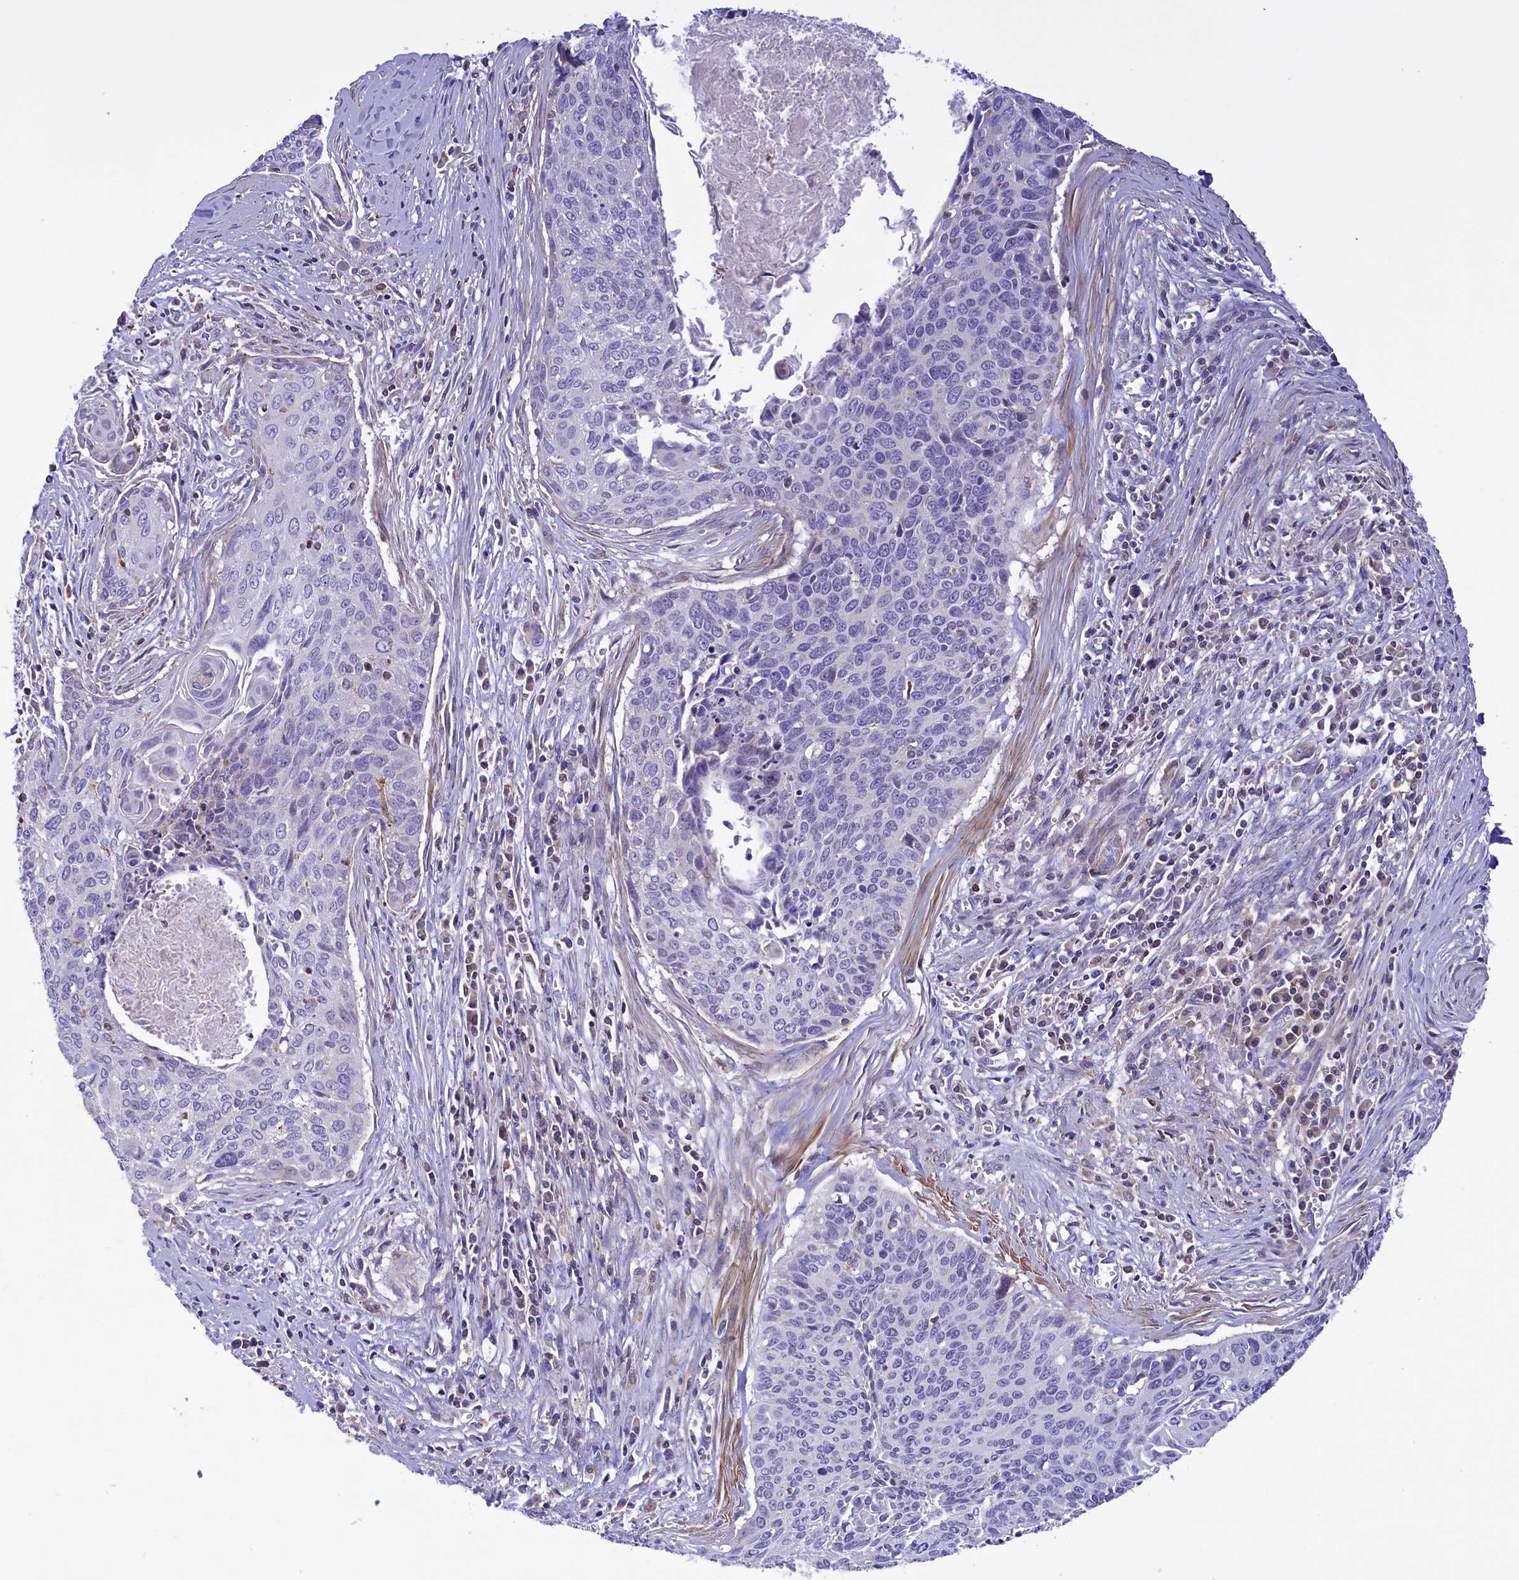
{"staining": {"intensity": "negative", "quantity": "none", "location": "none"}, "tissue": "cervical cancer", "cell_type": "Tumor cells", "image_type": "cancer", "snomed": [{"axis": "morphology", "description": "Squamous cell carcinoma, NOS"}, {"axis": "topography", "description": "Cervix"}], "caption": "Human cervical squamous cell carcinoma stained for a protein using IHC demonstrates no expression in tumor cells.", "gene": "CORO7-PAM16", "patient": {"sex": "female", "age": 55}}